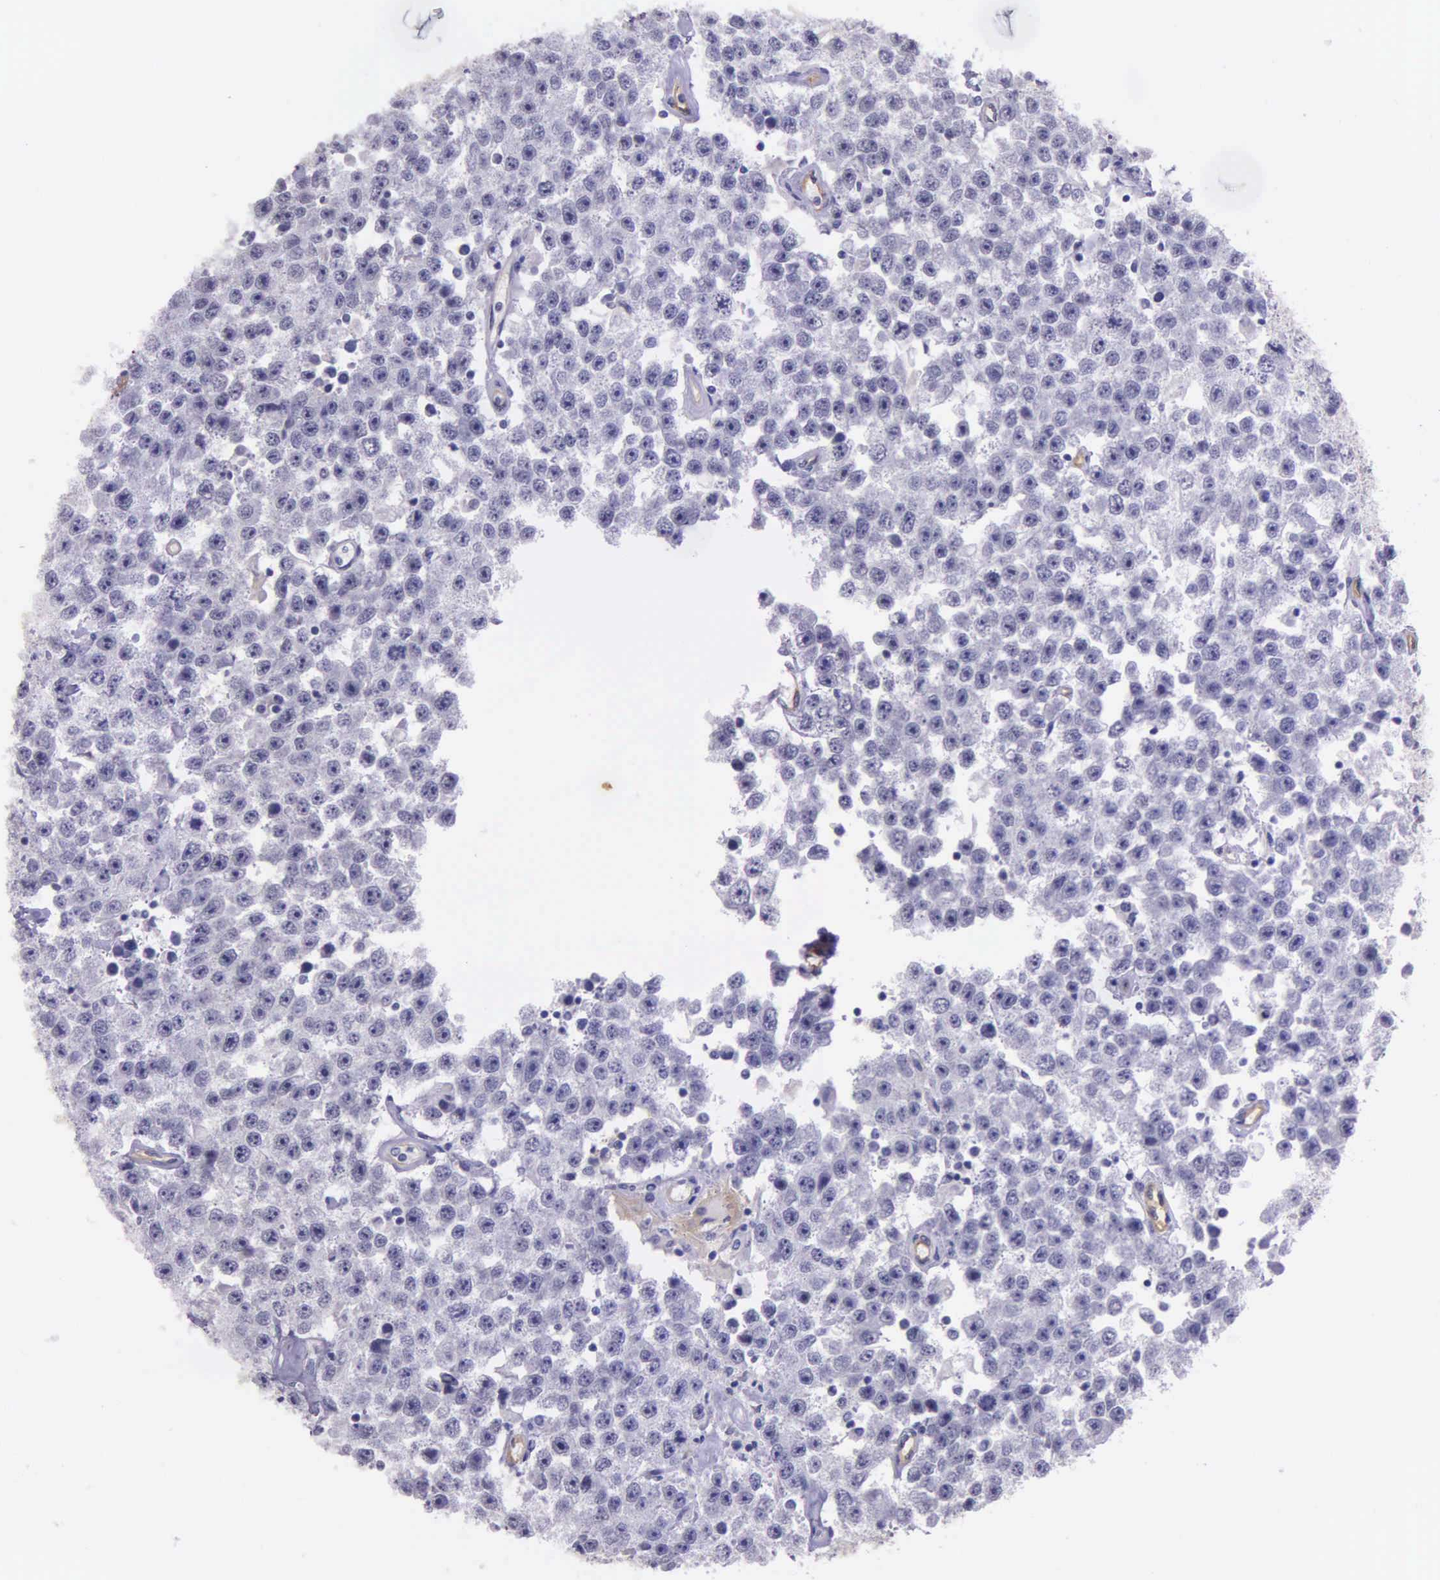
{"staining": {"intensity": "negative", "quantity": "none", "location": "none"}, "tissue": "testis cancer", "cell_type": "Tumor cells", "image_type": "cancer", "snomed": [{"axis": "morphology", "description": "Seminoma, NOS"}, {"axis": "topography", "description": "Testis"}], "caption": "The IHC image has no significant positivity in tumor cells of testis cancer (seminoma) tissue. (DAB (3,3'-diaminobenzidine) immunohistochemistry (IHC) with hematoxylin counter stain).", "gene": "AHNAK2", "patient": {"sex": "male", "age": 52}}